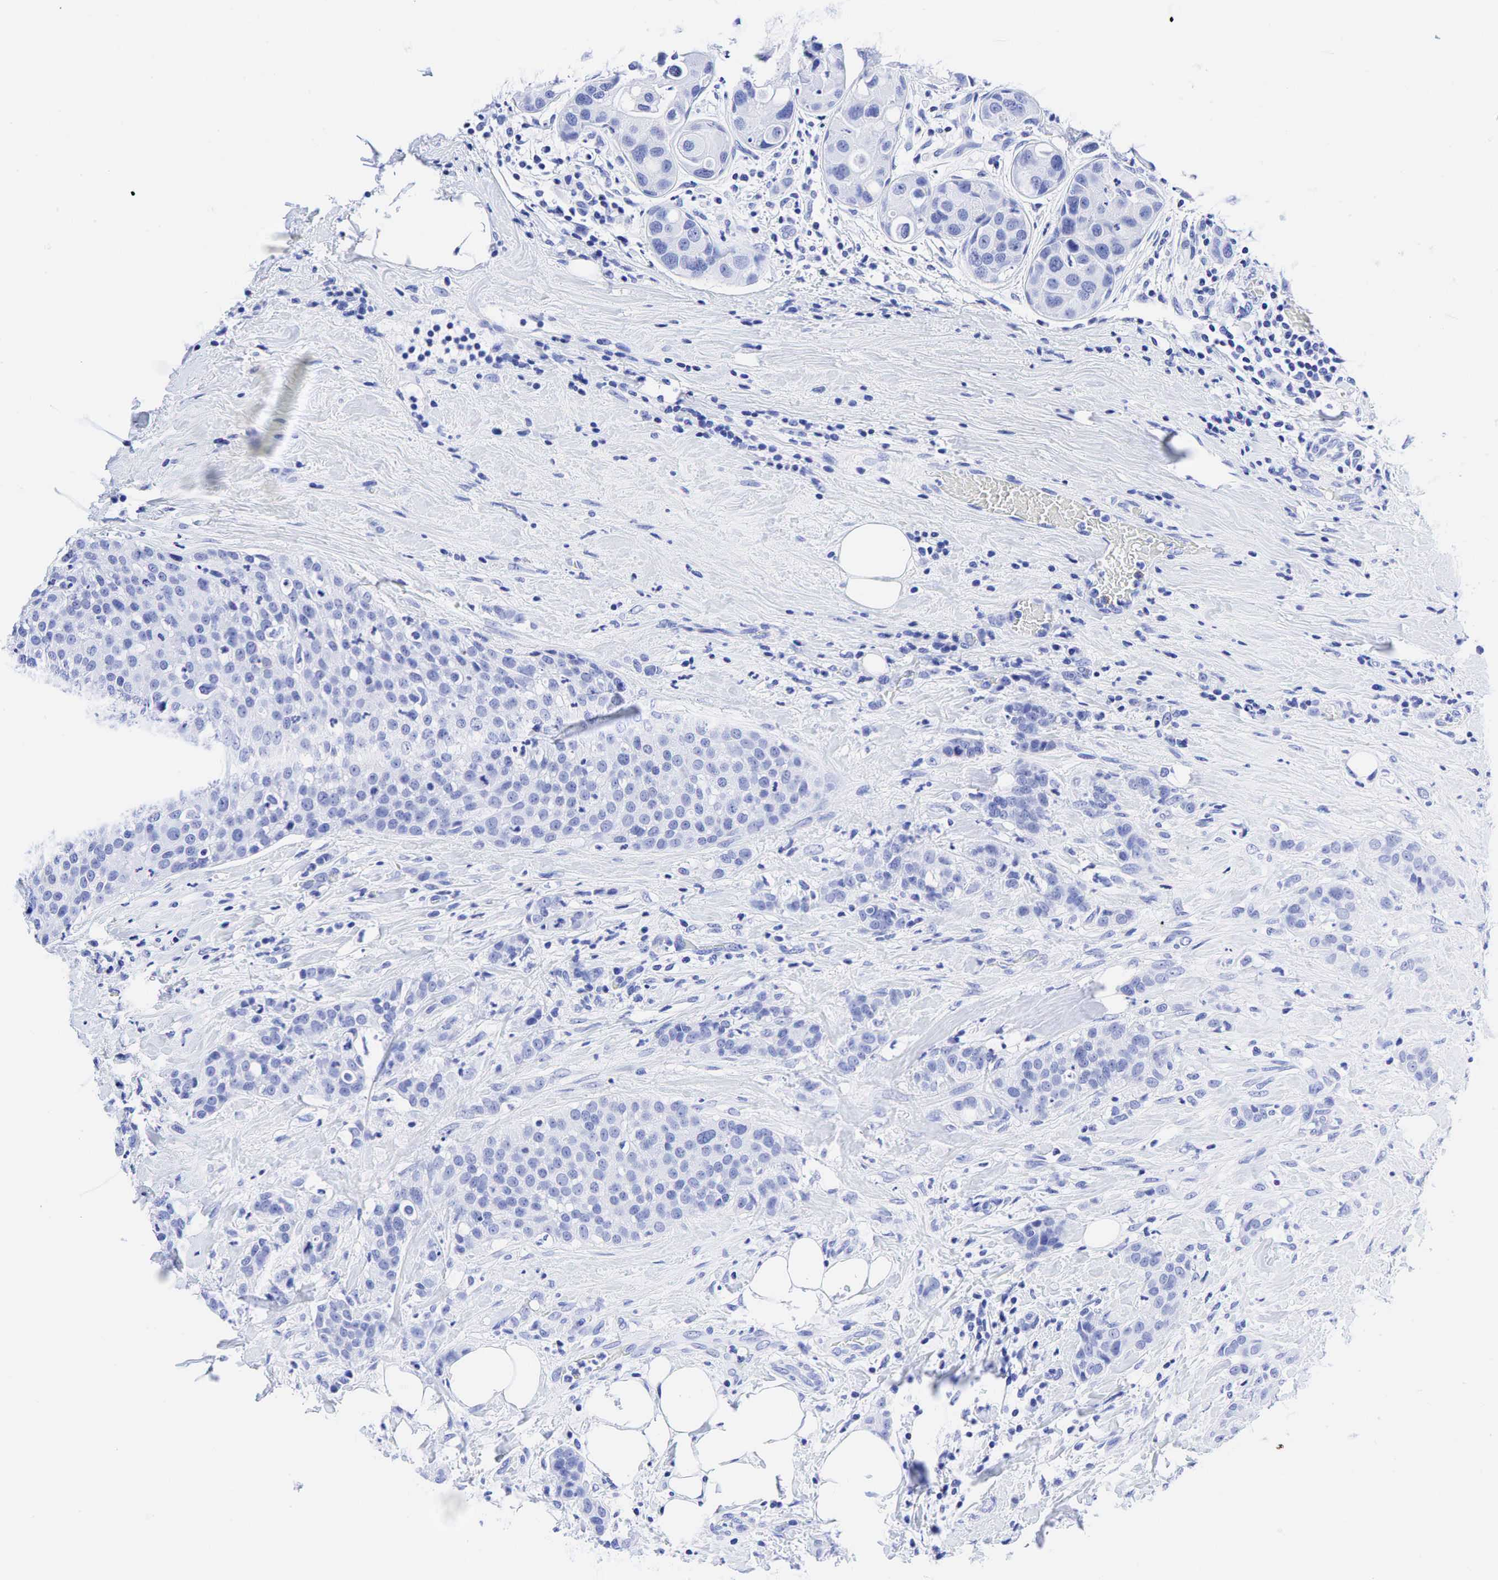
{"staining": {"intensity": "negative", "quantity": "none", "location": "none"}, "tissue": "breast cancer", "cell_type": "Tumor cells", "image_type": "cancer", "snomed": [{"axis": "morphology", "description": "Duct carcinoma"}, {"axis": "topography", "description": "Breast"}], "caption": "Breast cancer (intraductal carcinoma) was stained to show a protein in brown. There is no significant staining in tumor cells.", "gene": "CEACAM5", "patient": {"sex": "female", "age": 45}}